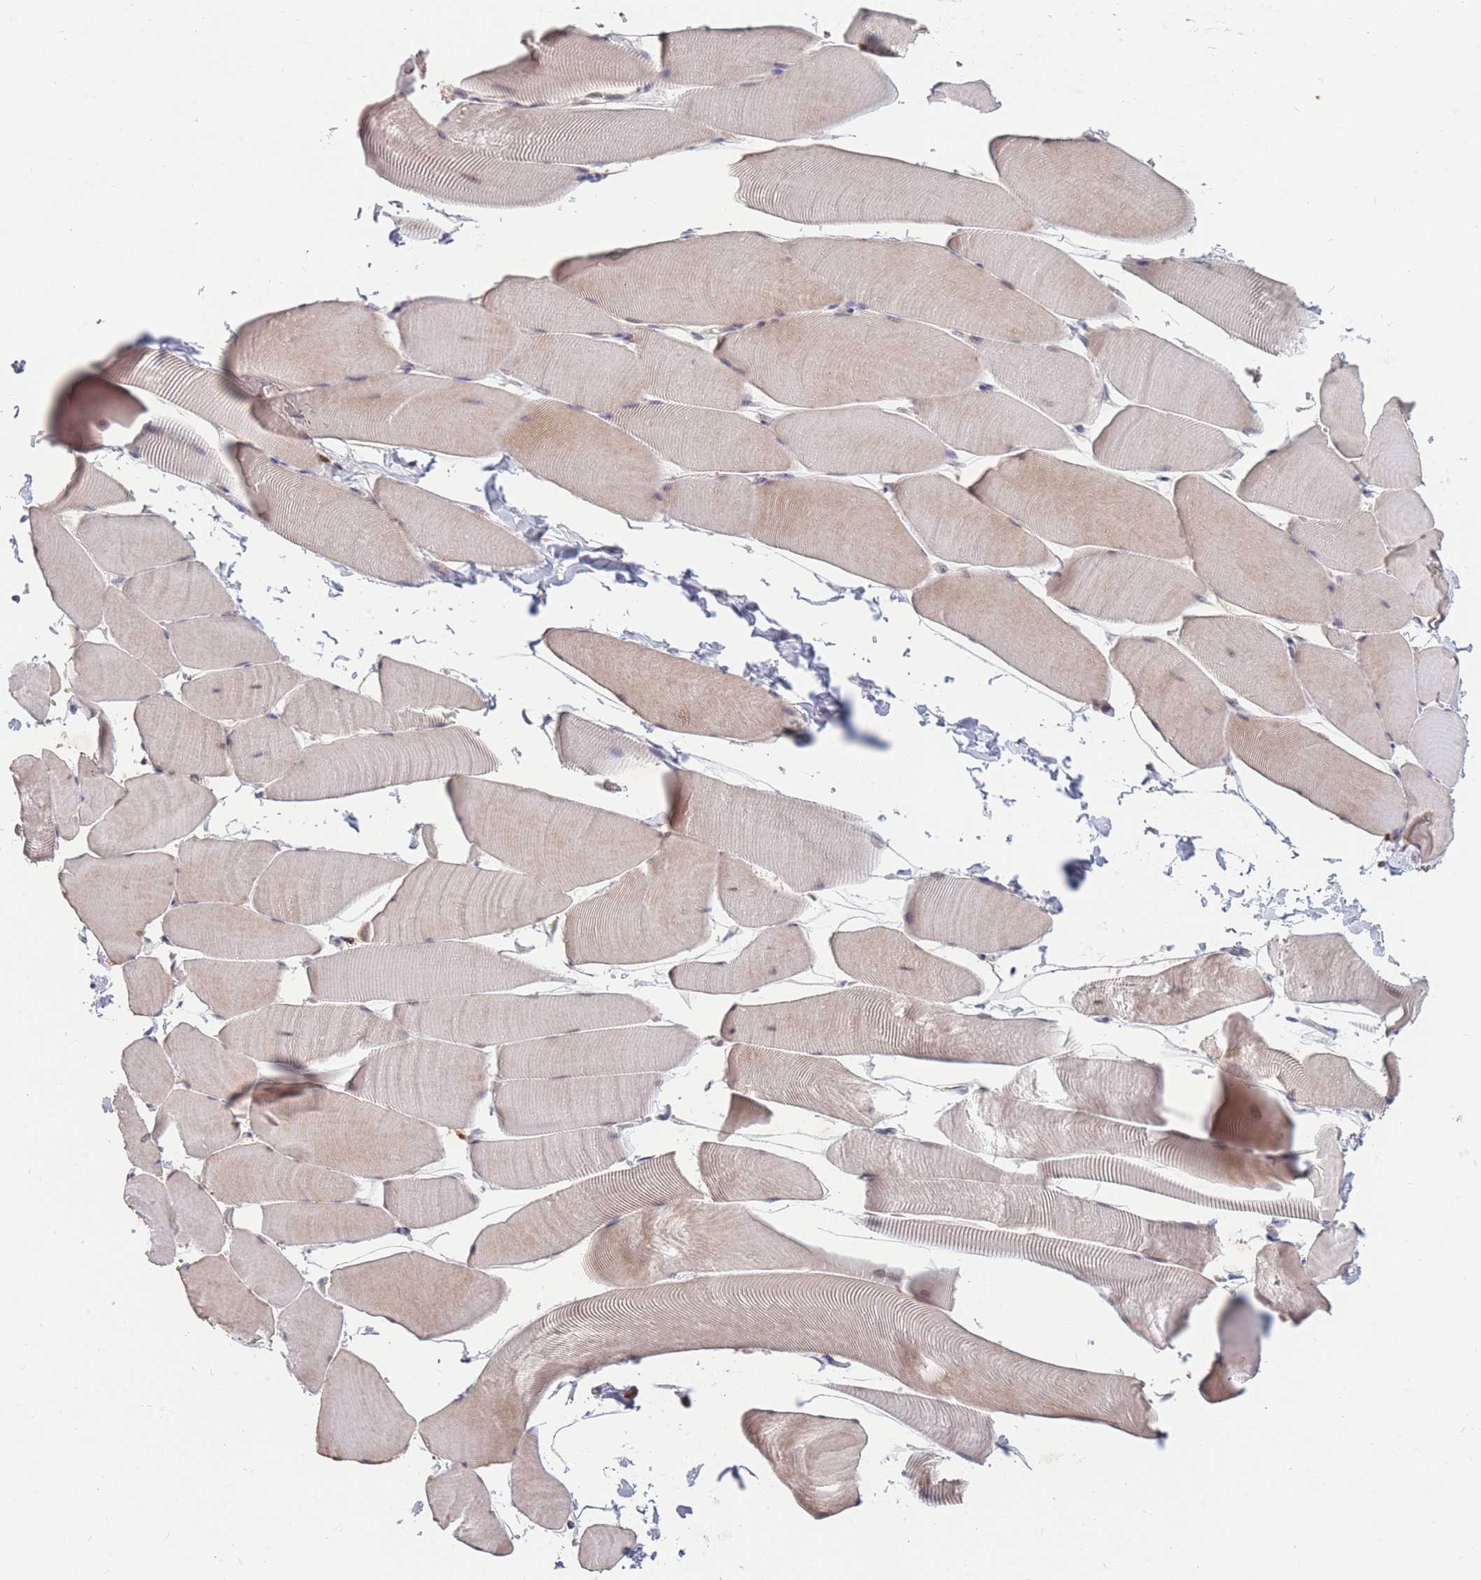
{"staining": {"intensity": "weak", "quantity": "25%-75%", "location": "cytoplasmic/membranous,nuclear"}, "tissue": "skeletal muscle", "cell_type": "Myocytes", "image_type": "normal", "snomed": [{"axis": "morphology", "description": "Normal tissue, NOS"}, {"axis": "topography", "description": "Skeletal muscle"}], "caption": "Immunohistochemistry (IHC) of normal human skeletal muscle displays low levels of weak cytoplasmic/membranous,nuclear expression in approximately 25%-75% of myocytes.", "gene": "SNRPA1", "patient": {"sex": "male", "age": 25}}